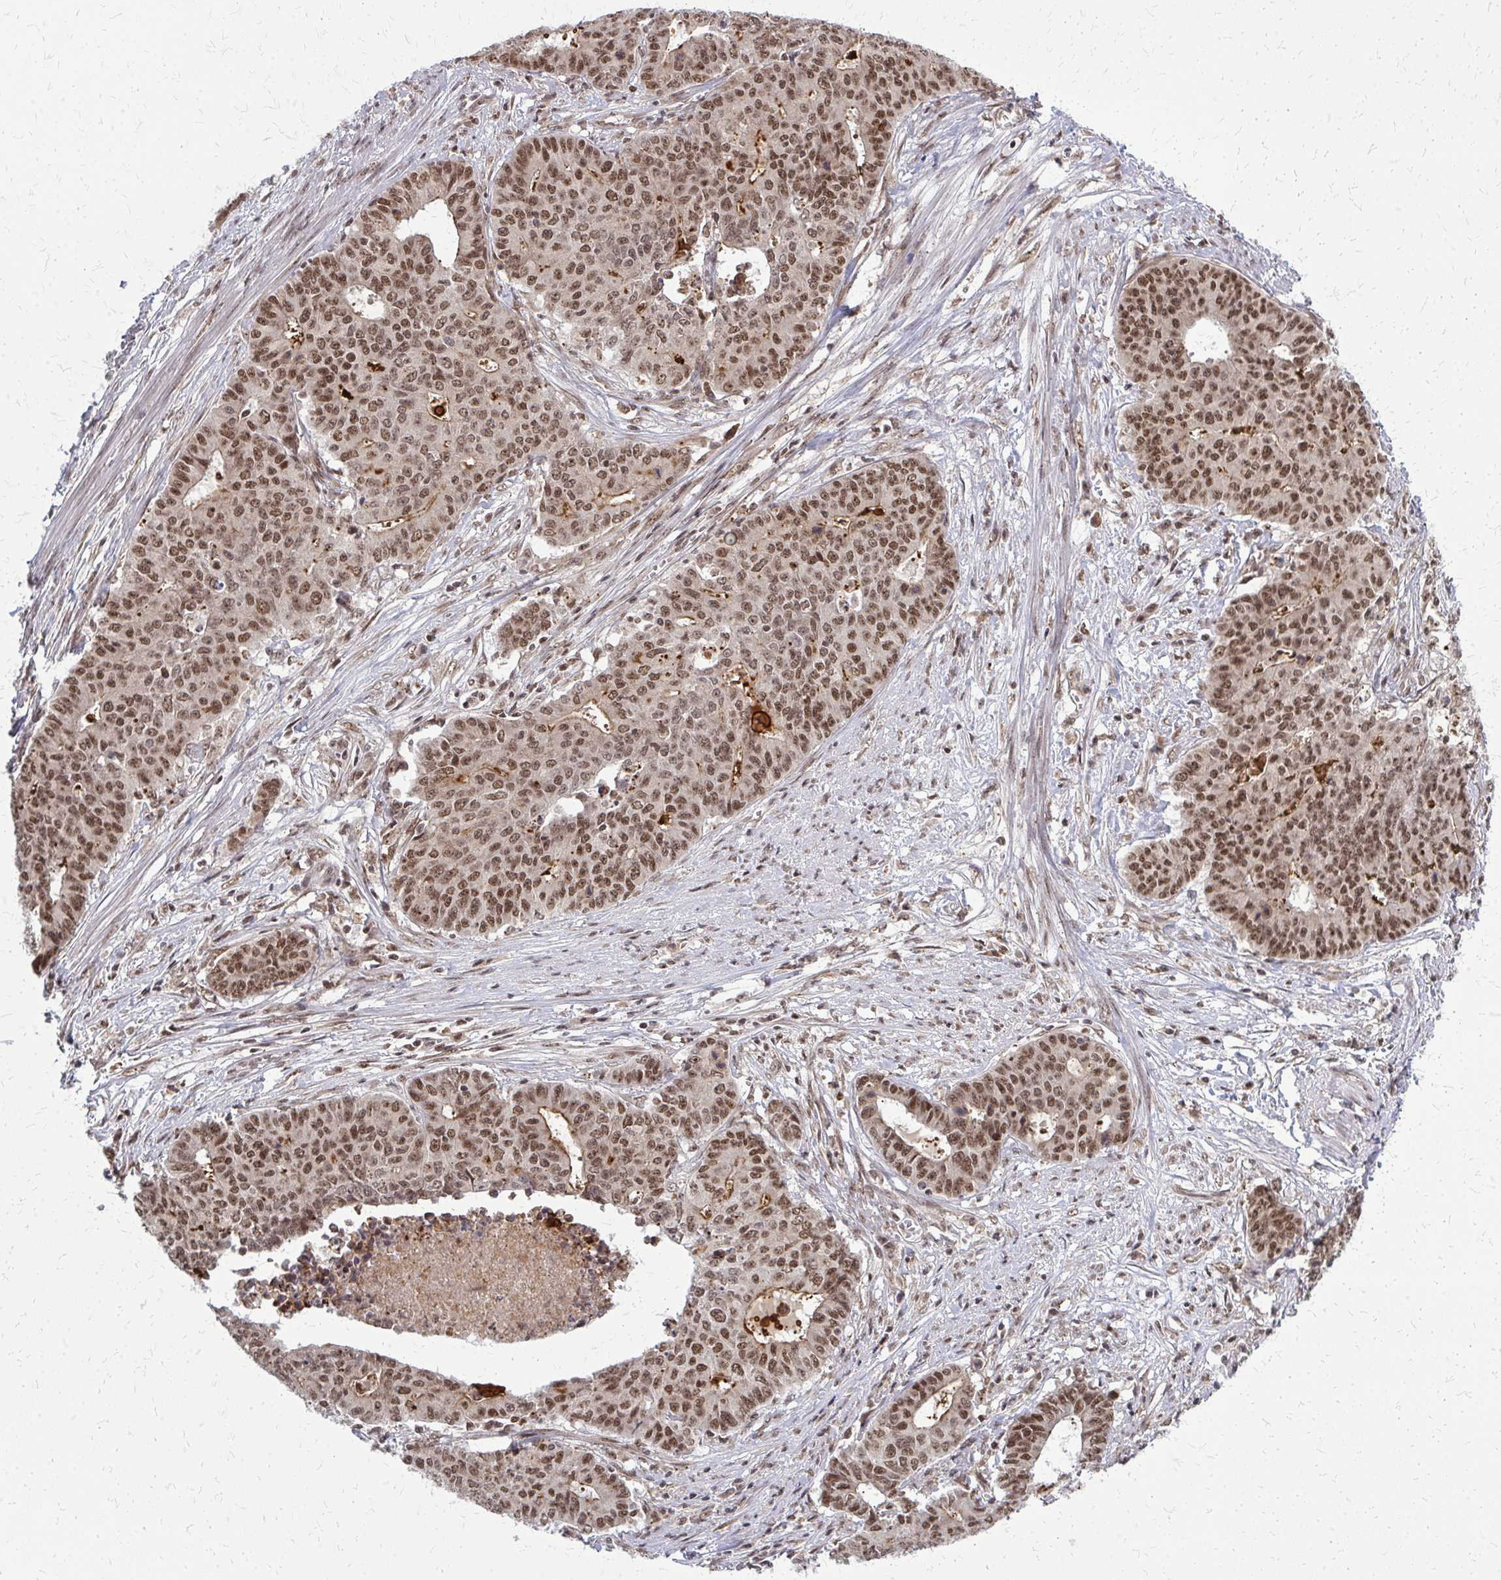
{"staining": {"intensity": "moderate", "quantity": ">75%", "location": "nuclear"}, "tissue": "endometrial cancer", "cell_type": "Tumor cells", "image_type": "cancer", "snomed": [{"axis": "morphology", "description": "Adenocarcinoma, NOS"}, {"axis": "topography", "description": "Endometrium"}], "caption": "Protein staining of adenocarcinoma (endometrial) tissue reveals moderate nuclear staining in approximately >75% of tumor cells.", "gene": "HDAC3", "patient": {"sex": "female", "age": 59}}